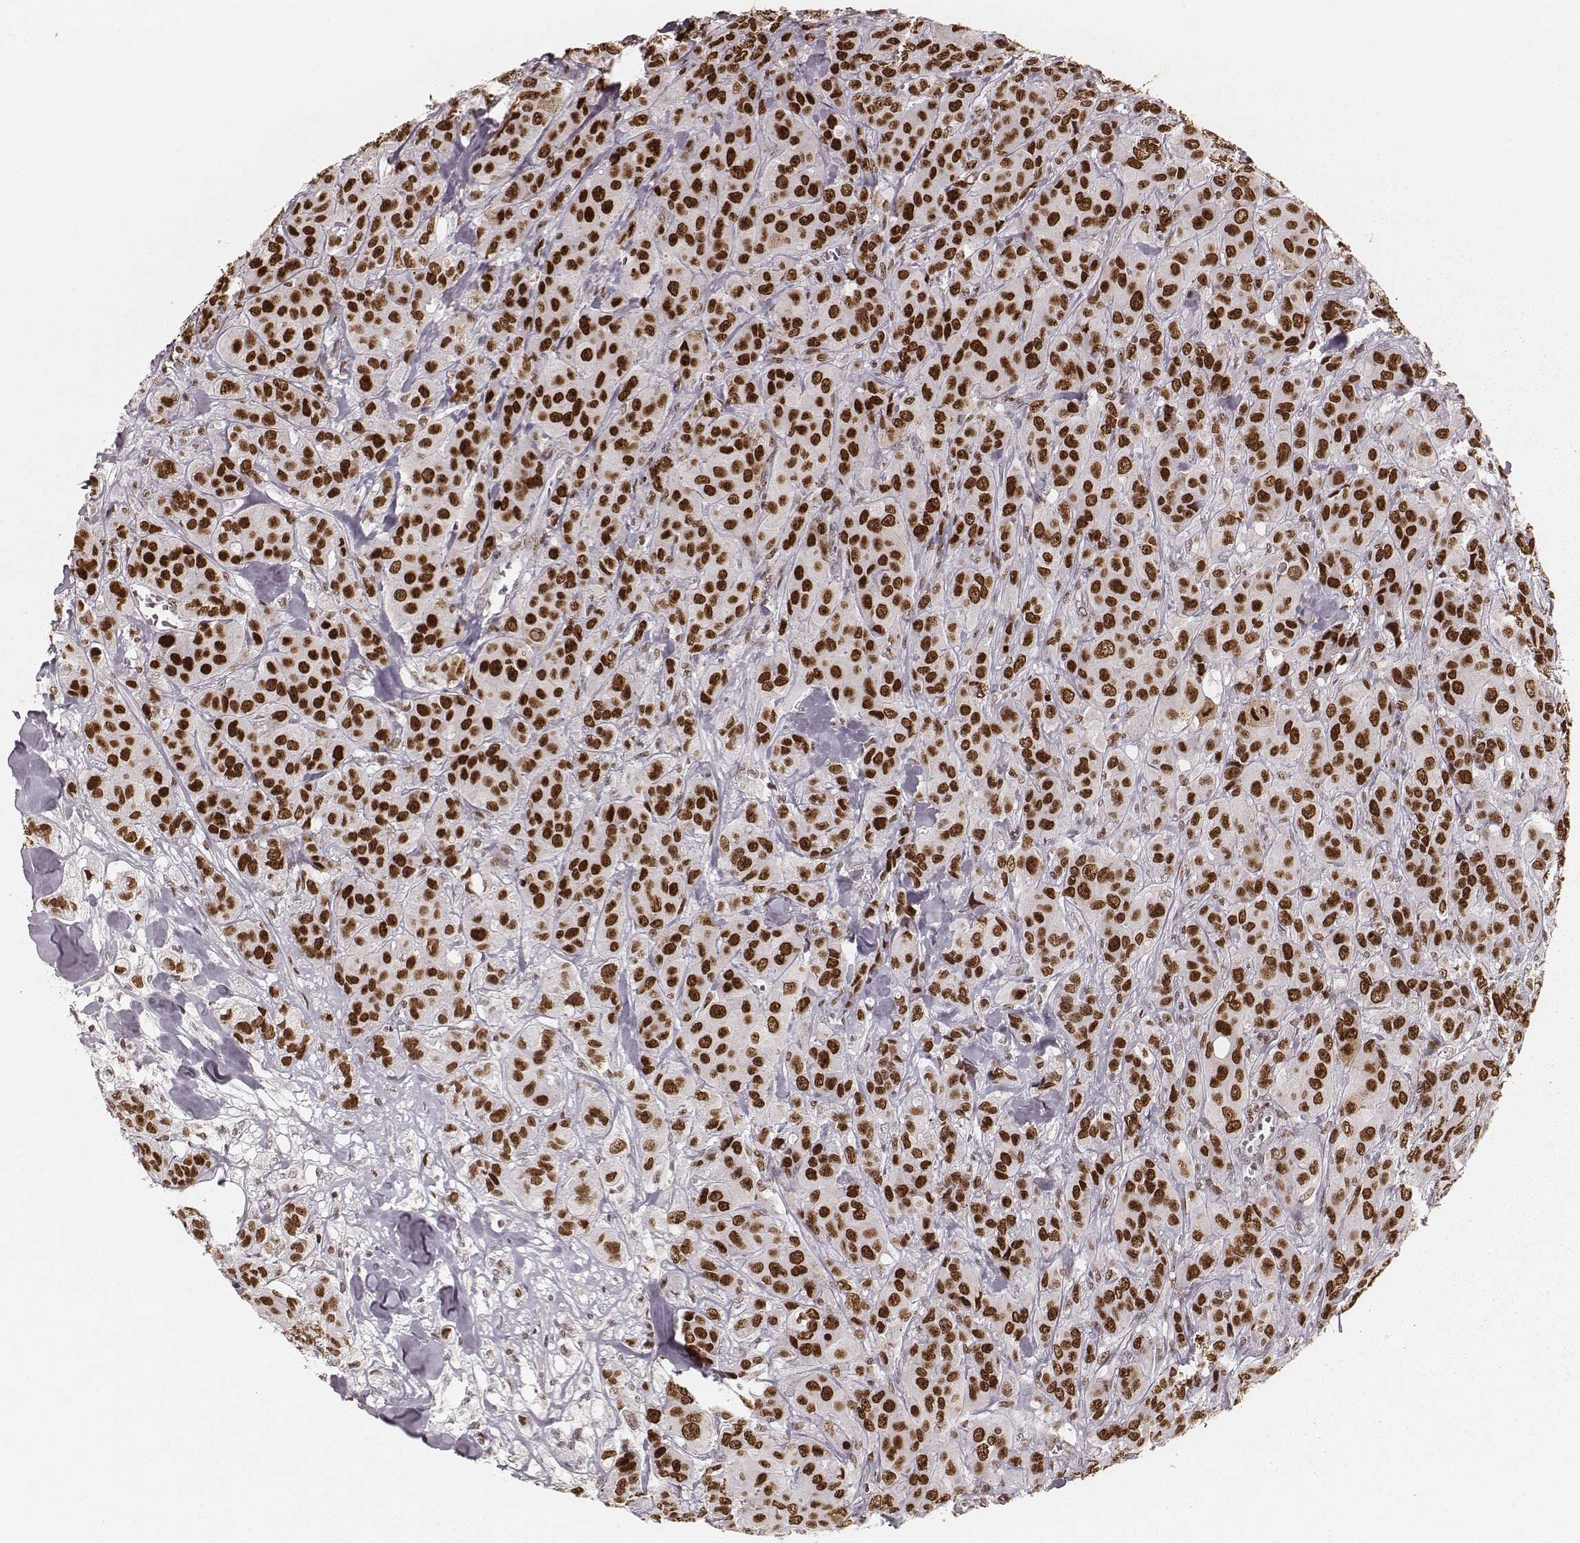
{"staining": {"intensity": "strong", "quantity": ">75%", "location": "nuclear"}, "tissue": "breast cancer", "cell_type": "Tumor cells", "image_type": "cancer", "snomed": [{"axis": "morphology", "description": "Duct carcinoma"}, {"axis": "topography", "description": "Breast"}], "caption": "High-power microscopy captured an immunohistochemistry micrograph of invasive ductal carcinoma (breast), revealing strong nuclear positivity in about >75% of tumor cells.", "gene": "PARP1", "patient": {"sex": "female", "age": 43}}